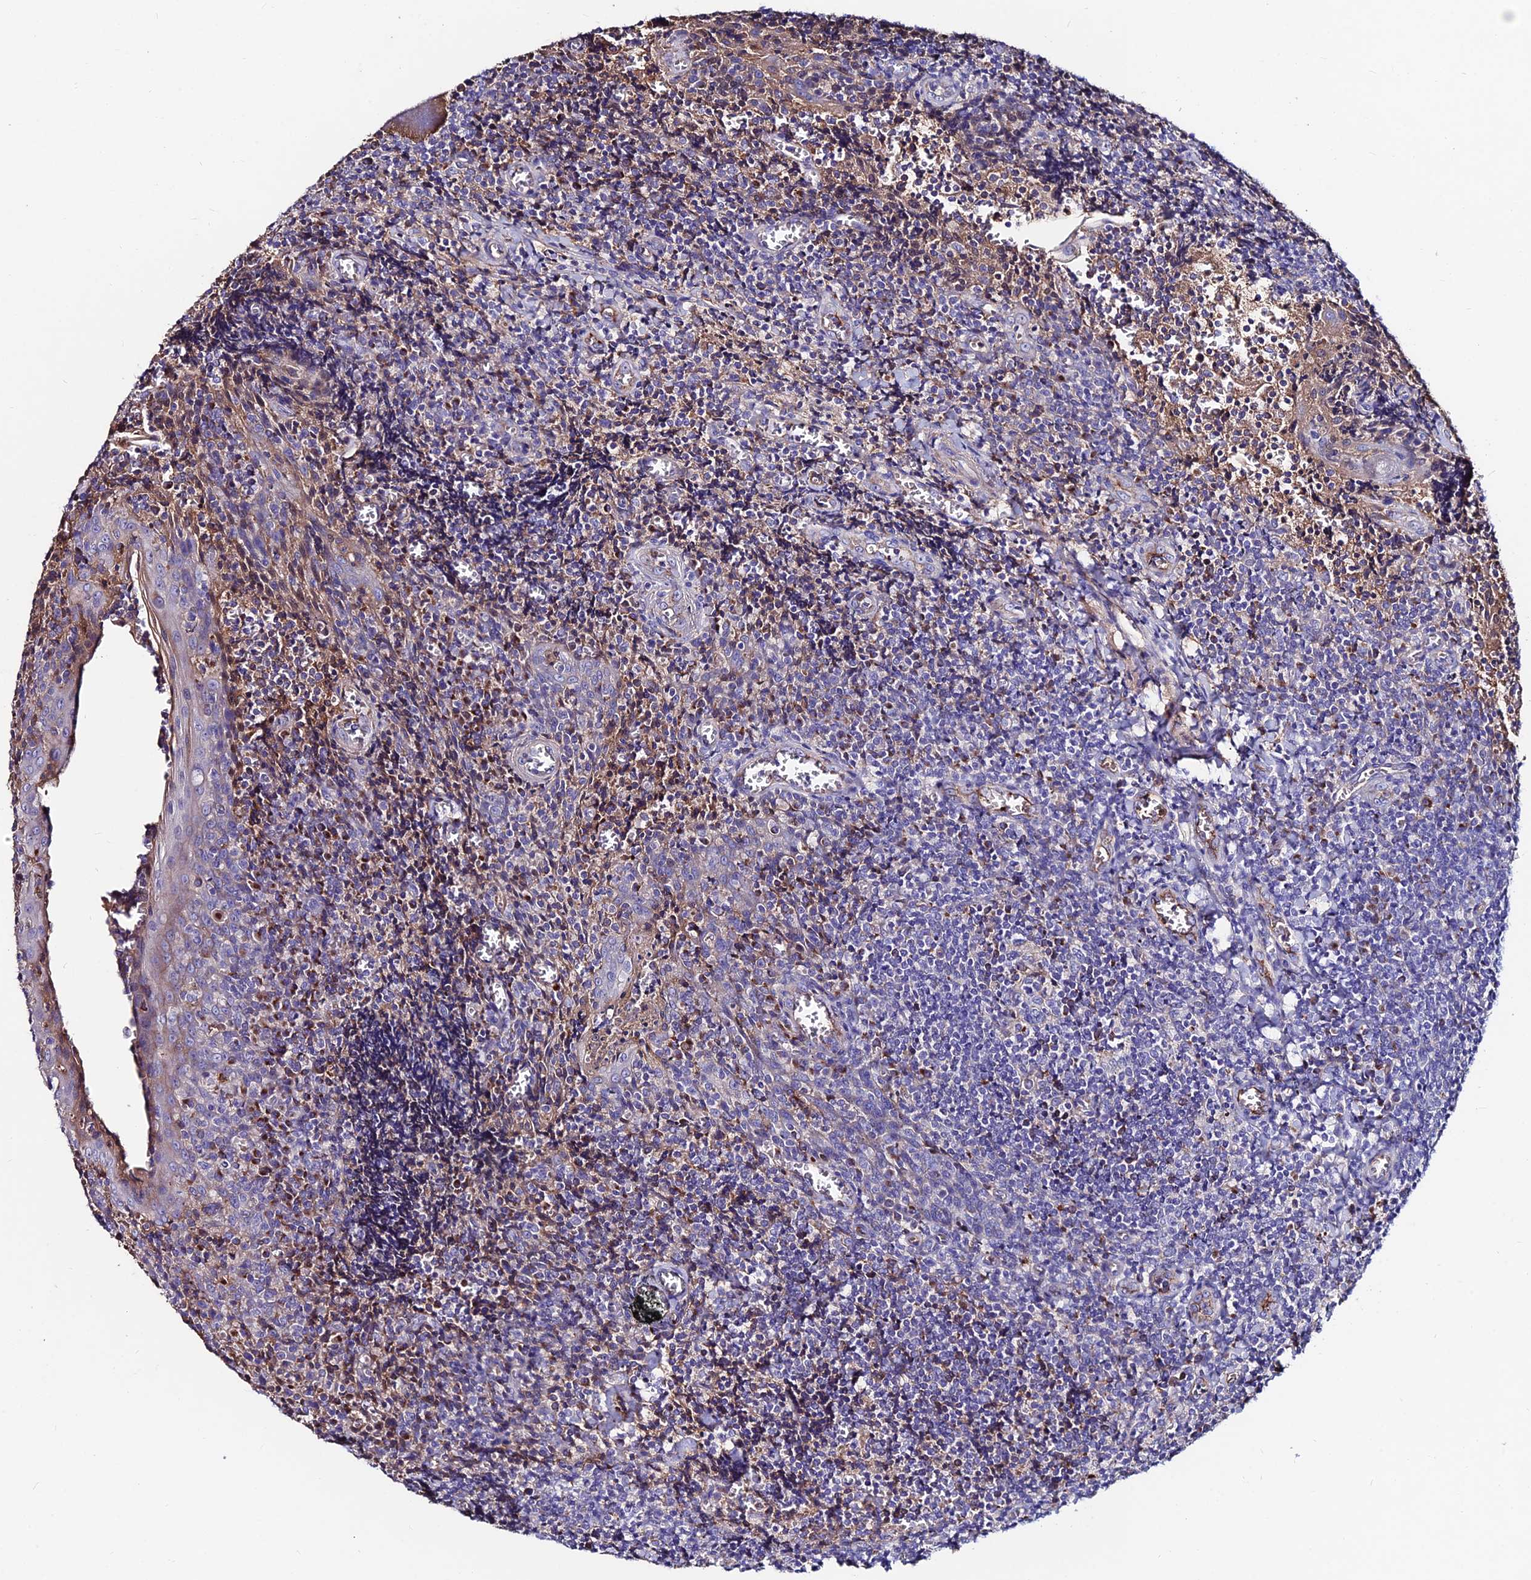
{"staining": {"intensity": "negative", "quantity": "none", "location": "none"}, "tissue": "tonsil", "cell_type": "Germinal center cells", "image_type": "normal", "snomed": [{"axis": "morphology", "description": "Normal tissue, NOS"}, {"axis": "topography", "description": "Tonsil"}], "caption": "Immunohistochemistry (IHC) of normal human tonsil shows no staining in germinal center cells.", "gene": "SLC25A16", "patient": {"sex": "male", "age": 27}}